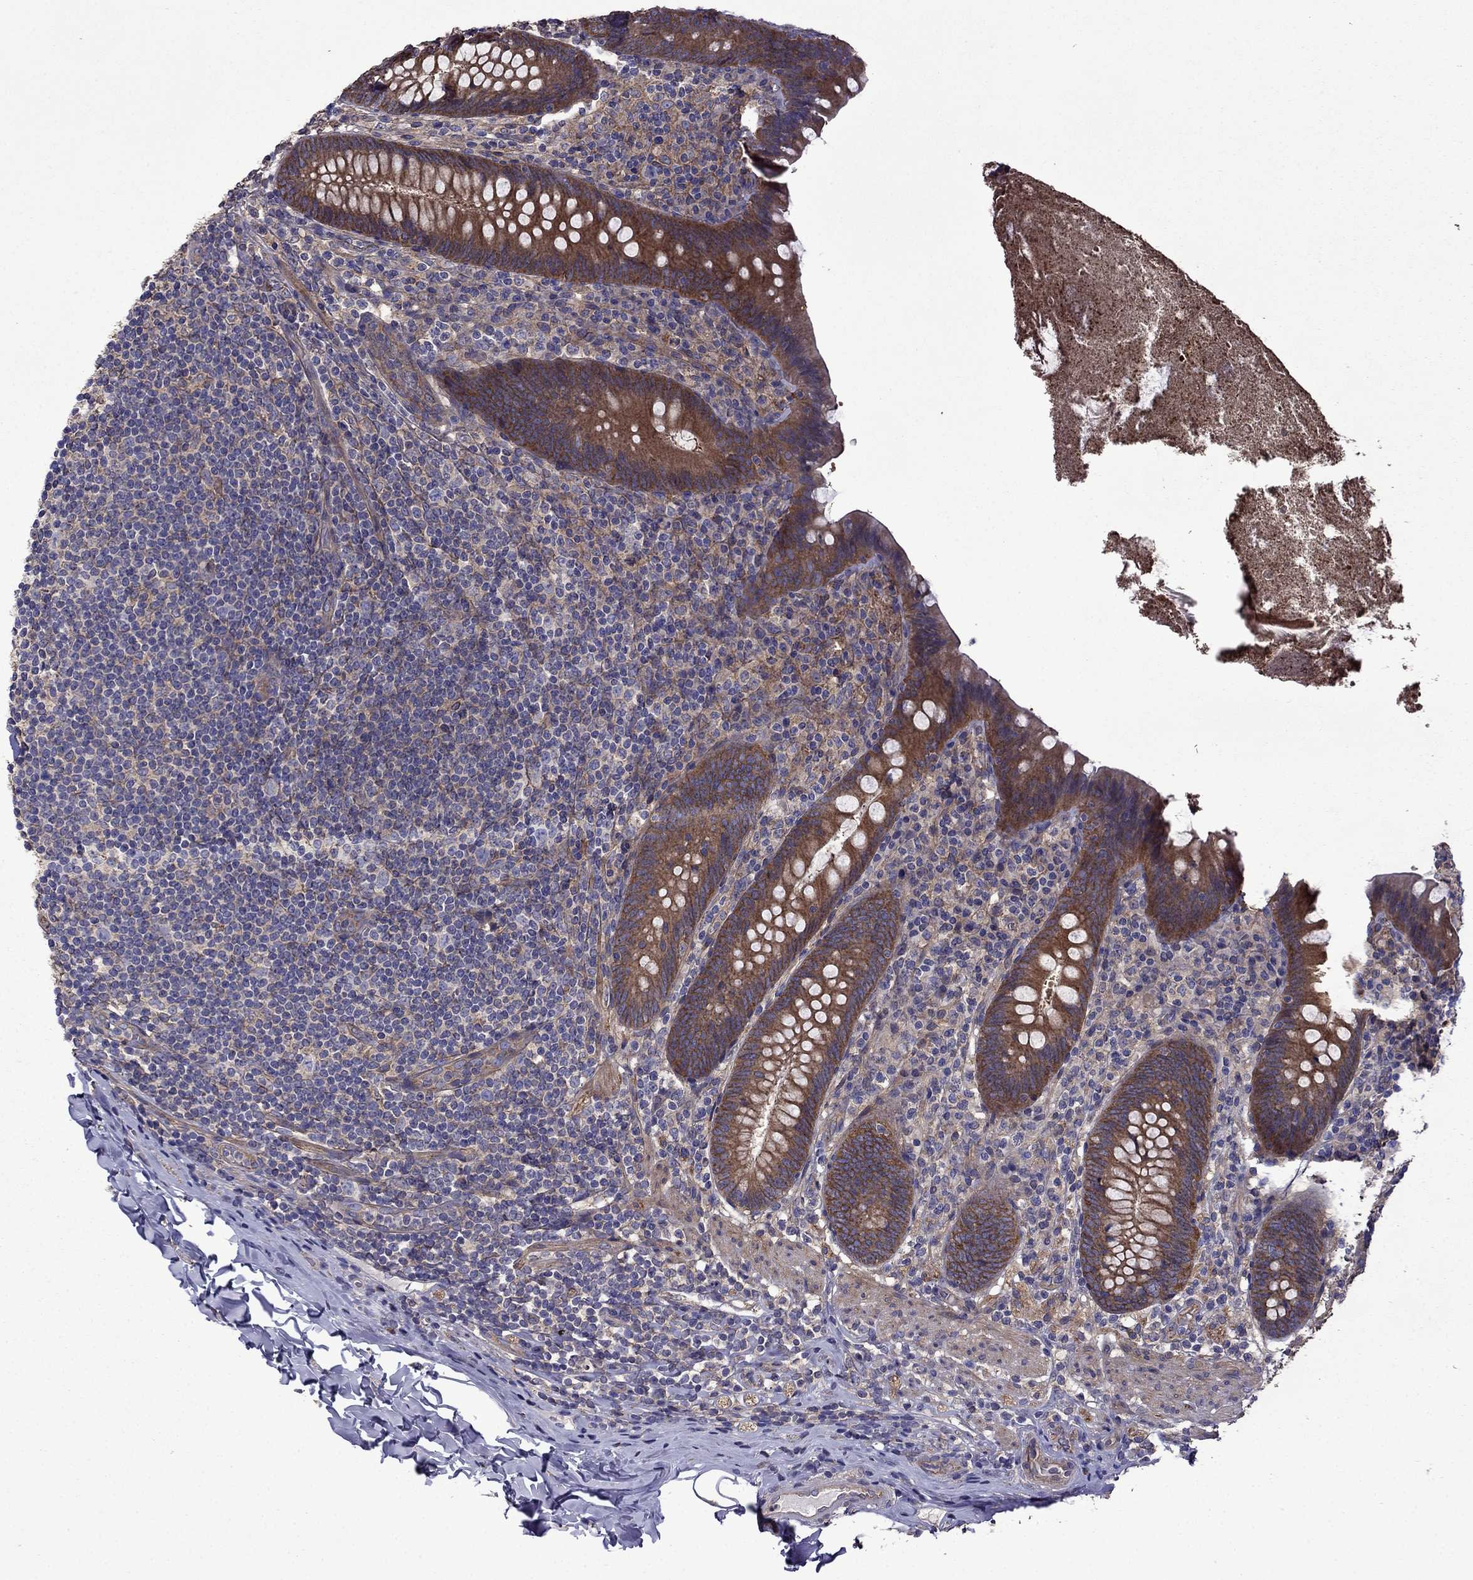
{"staining": {"intensity": "strong", "quantity": "25%-75%", "location": "cytoplasmic/membranous"}, "tissue": "appendix", "cell_type": "Glandular cells", "image_type": "normal", "snomed": [{"axis": "morphology", "description": "Normal tissue, NOS"}, {"axis": "topography", "description": "Appendix"}], "caption": "Protein staining of unremarkable appendix demonstrates strong cytoplasmic/membranous staining in approximately 25%-75% of glandular cells. Nuclei are stained in blue.", "gene": "ITGB1", "patient": {"sex": "male", "age": 47}}